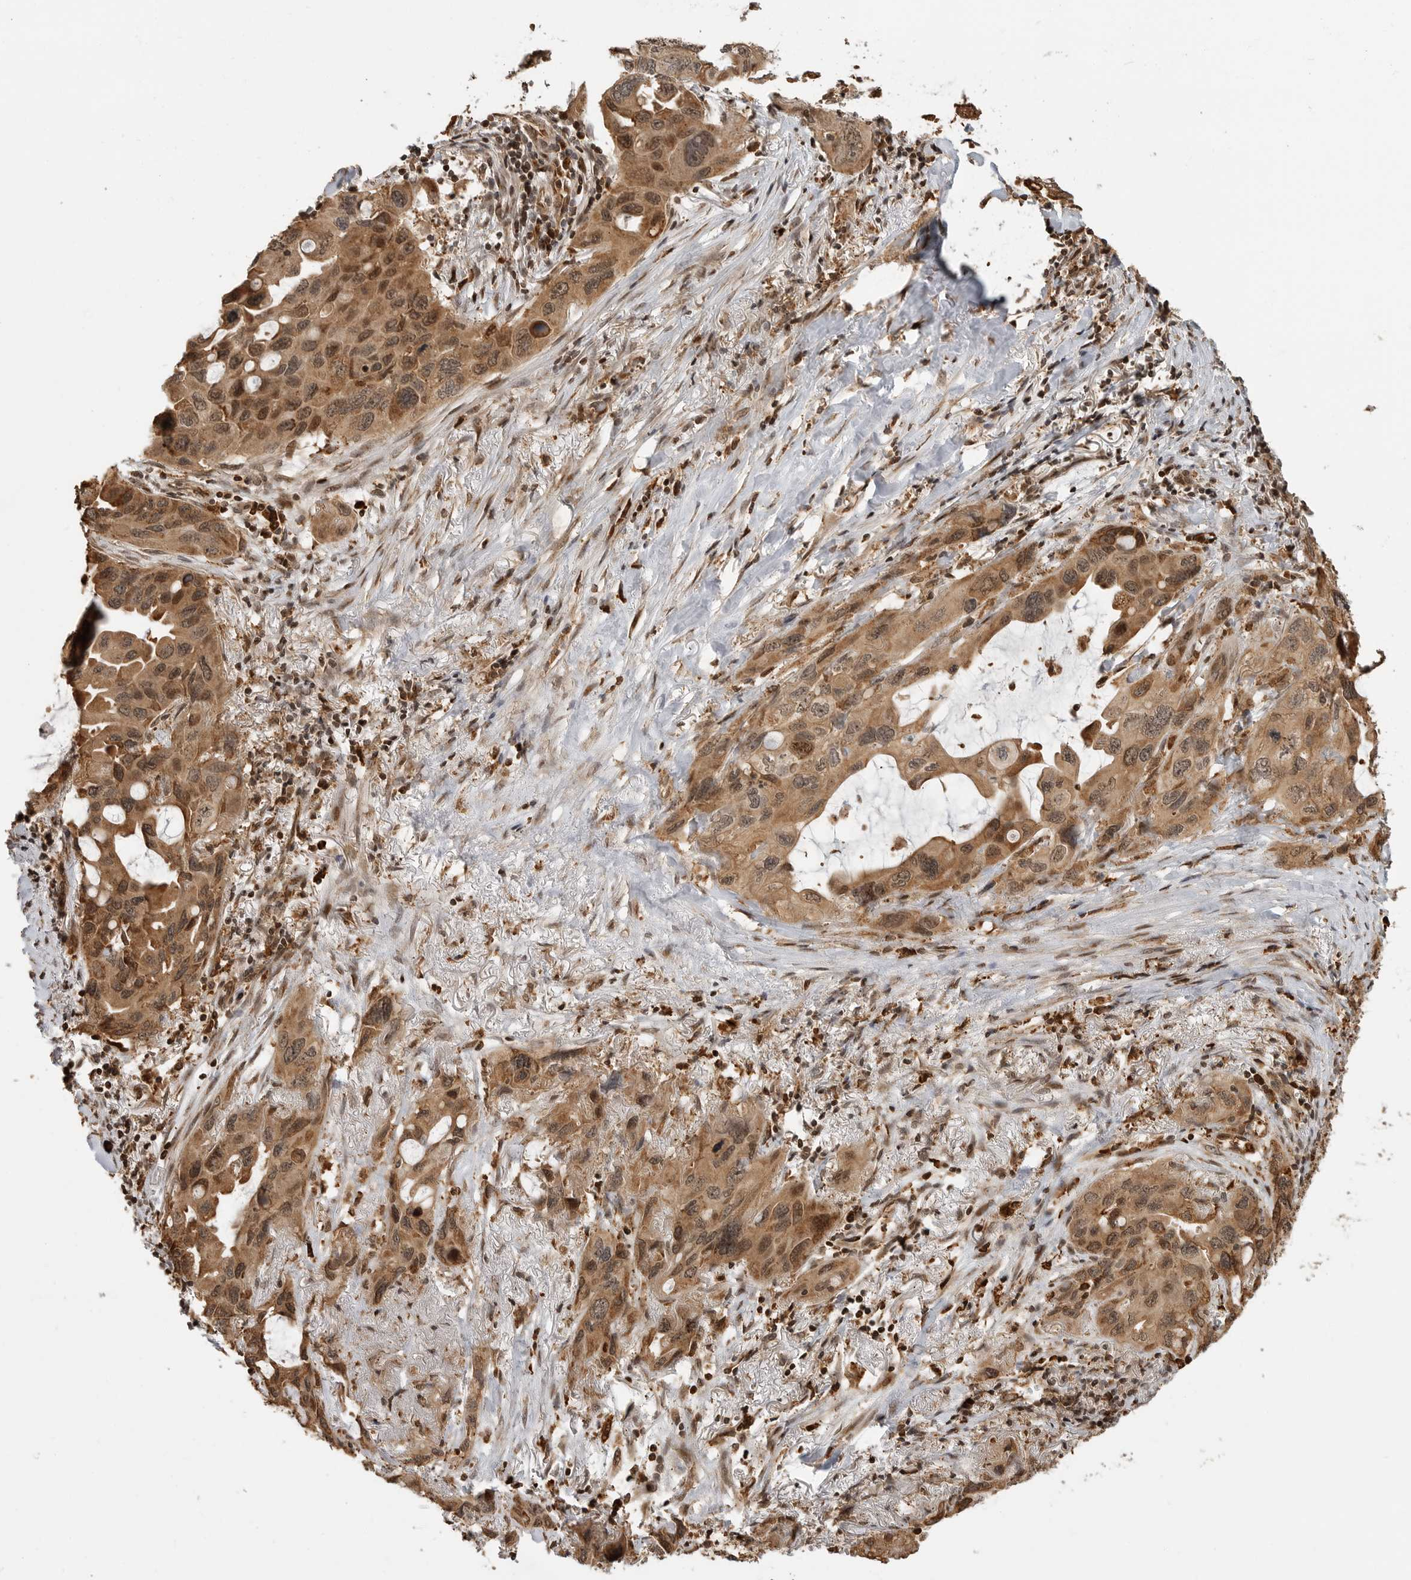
{"staining": {"intensity": "moderate", "quantity": ">75%", "location": "cytoplasmic/membranous,nuclear"}, "tissue": "lung cancer", "cell_type": "Tumor cells", "image_type": "cancer", "snomed": [{"axis": "morphology", "description": "Squamous cell carcinoma, NOS"}, {"axis": "topography", "description": "Lung"}], "caption": "Protein analysis of lung cancer (squamous cell carcinoma) tissue exhibits moderate cytoplasmic/membranous and nuclear positivity in about >75% of tumor cells.", "gene": "BMP2K", "patient": {"sex": "female", "age": 73}}